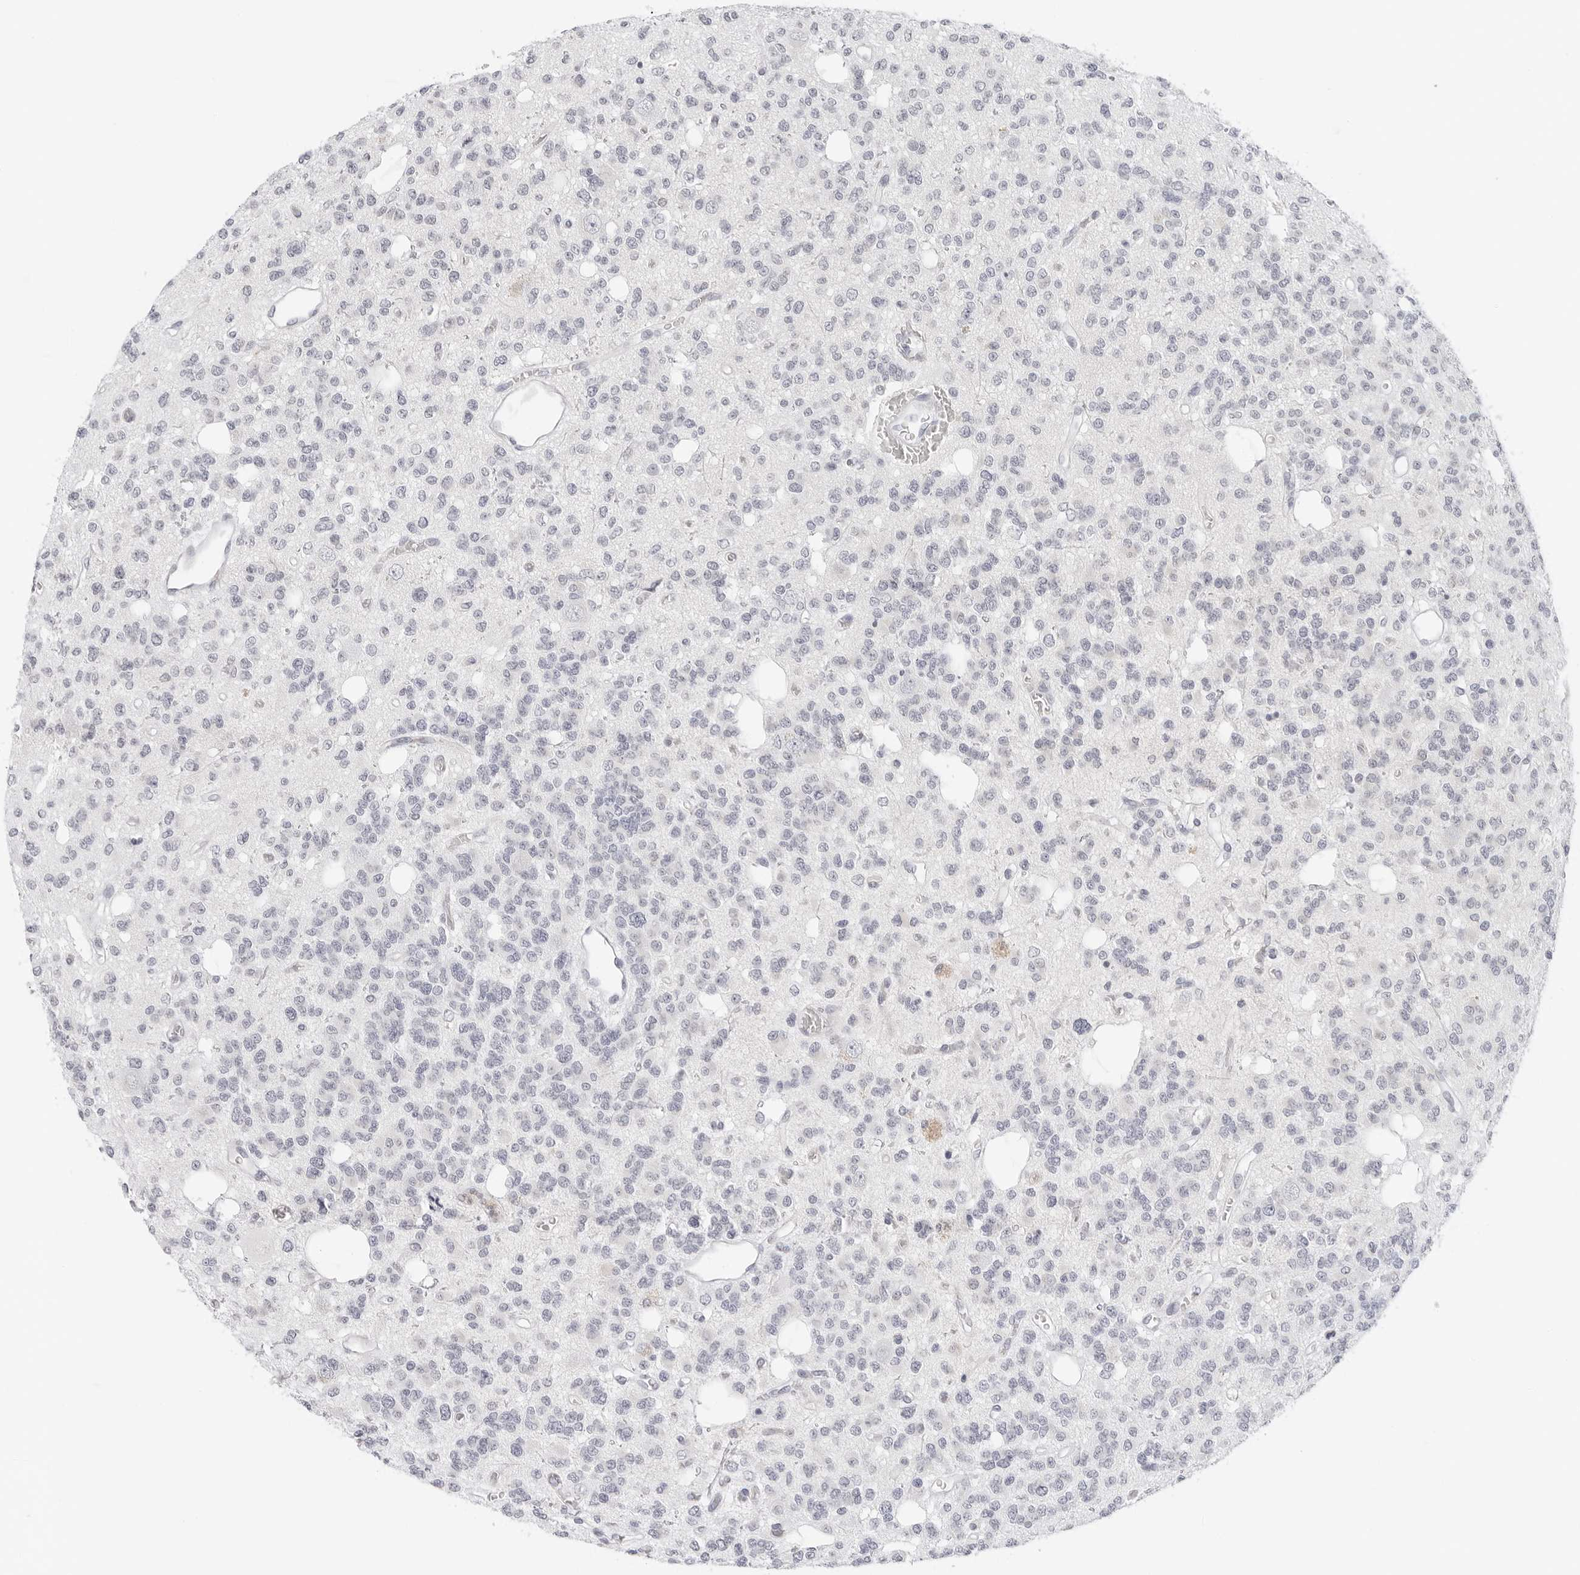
{"staining": {"intensity": "negative", "quantity": "none", "location": "none"}, "tissue": "glioma", "cell_type": "Tumor cells", "image_type": "cancer", "snomed": [{"axis": "morphology", "description": "Glioma, malignant, Low grade"}, {"axis": "topography", "description": "Brain"}], "caption": "This is a micrograph of immunohistochemistry (IHC) staining of low-grade glioma (malignant), which shows no expression in tumor cells.", "gene": "EDN2", "patient": {"sex": "male", "age": 38}}